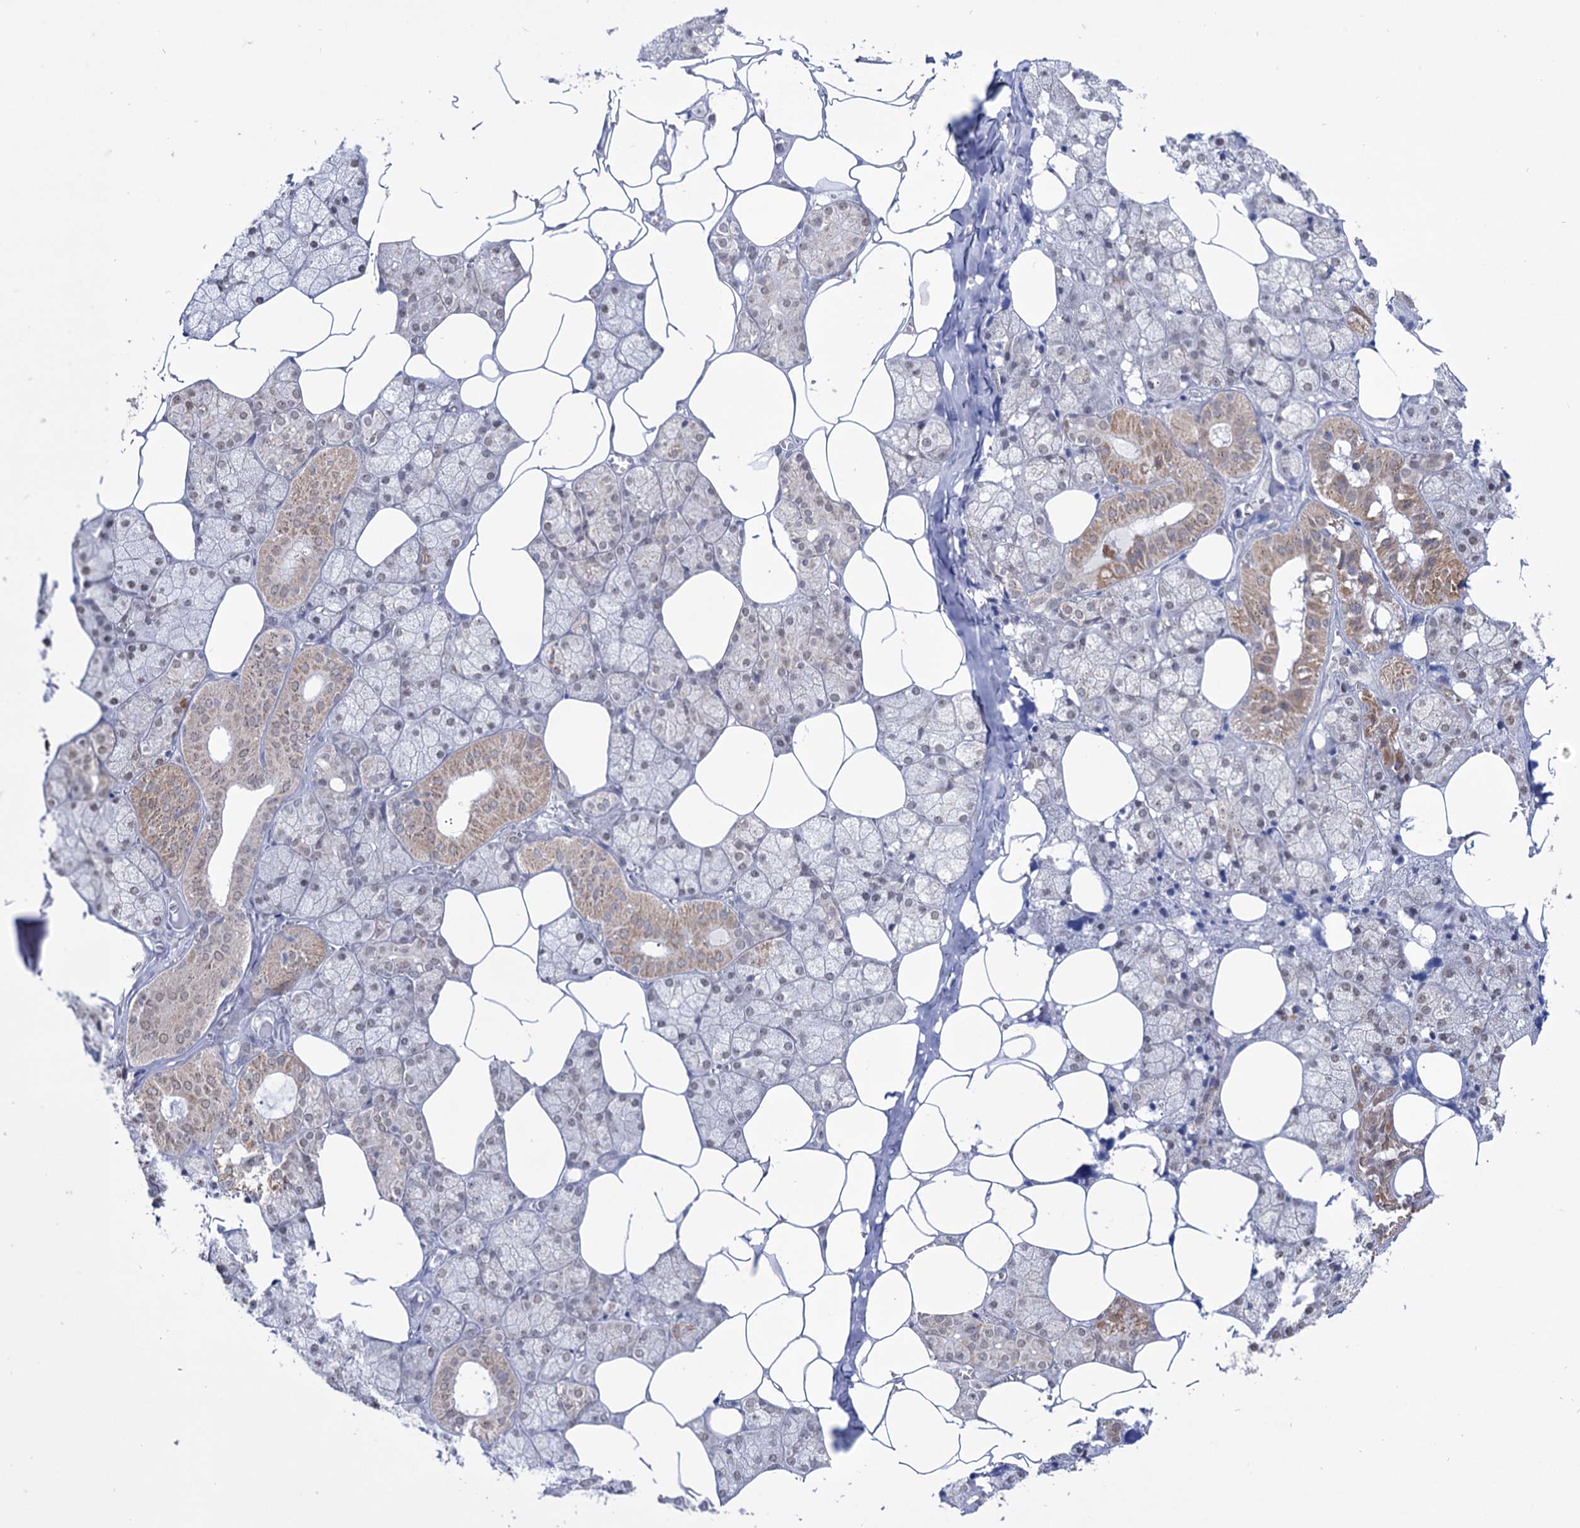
{"staining": {"intensity": "moderate", "quantity": "25%-75%", "location": "cytoplasmic/membranous,nuclear"}, "tissue": "salivary gland", "cell_type": "Glandular cells", "image_type": "normal", "snomed": [{"axis": "morphology", "description": "Normal tissue, NOS"}, {"axis": "topography", "description": "Salivary gland"}], "caption": "Immunohistochemistry (IHC) of normal human salivary gland shows medium levels of moderate cytoplasmic/membranous,nuclear expression in about 25%-75% of glandular cells.", "gene": "ABHD10", "patient": {"sex": "male", "age": 62}}